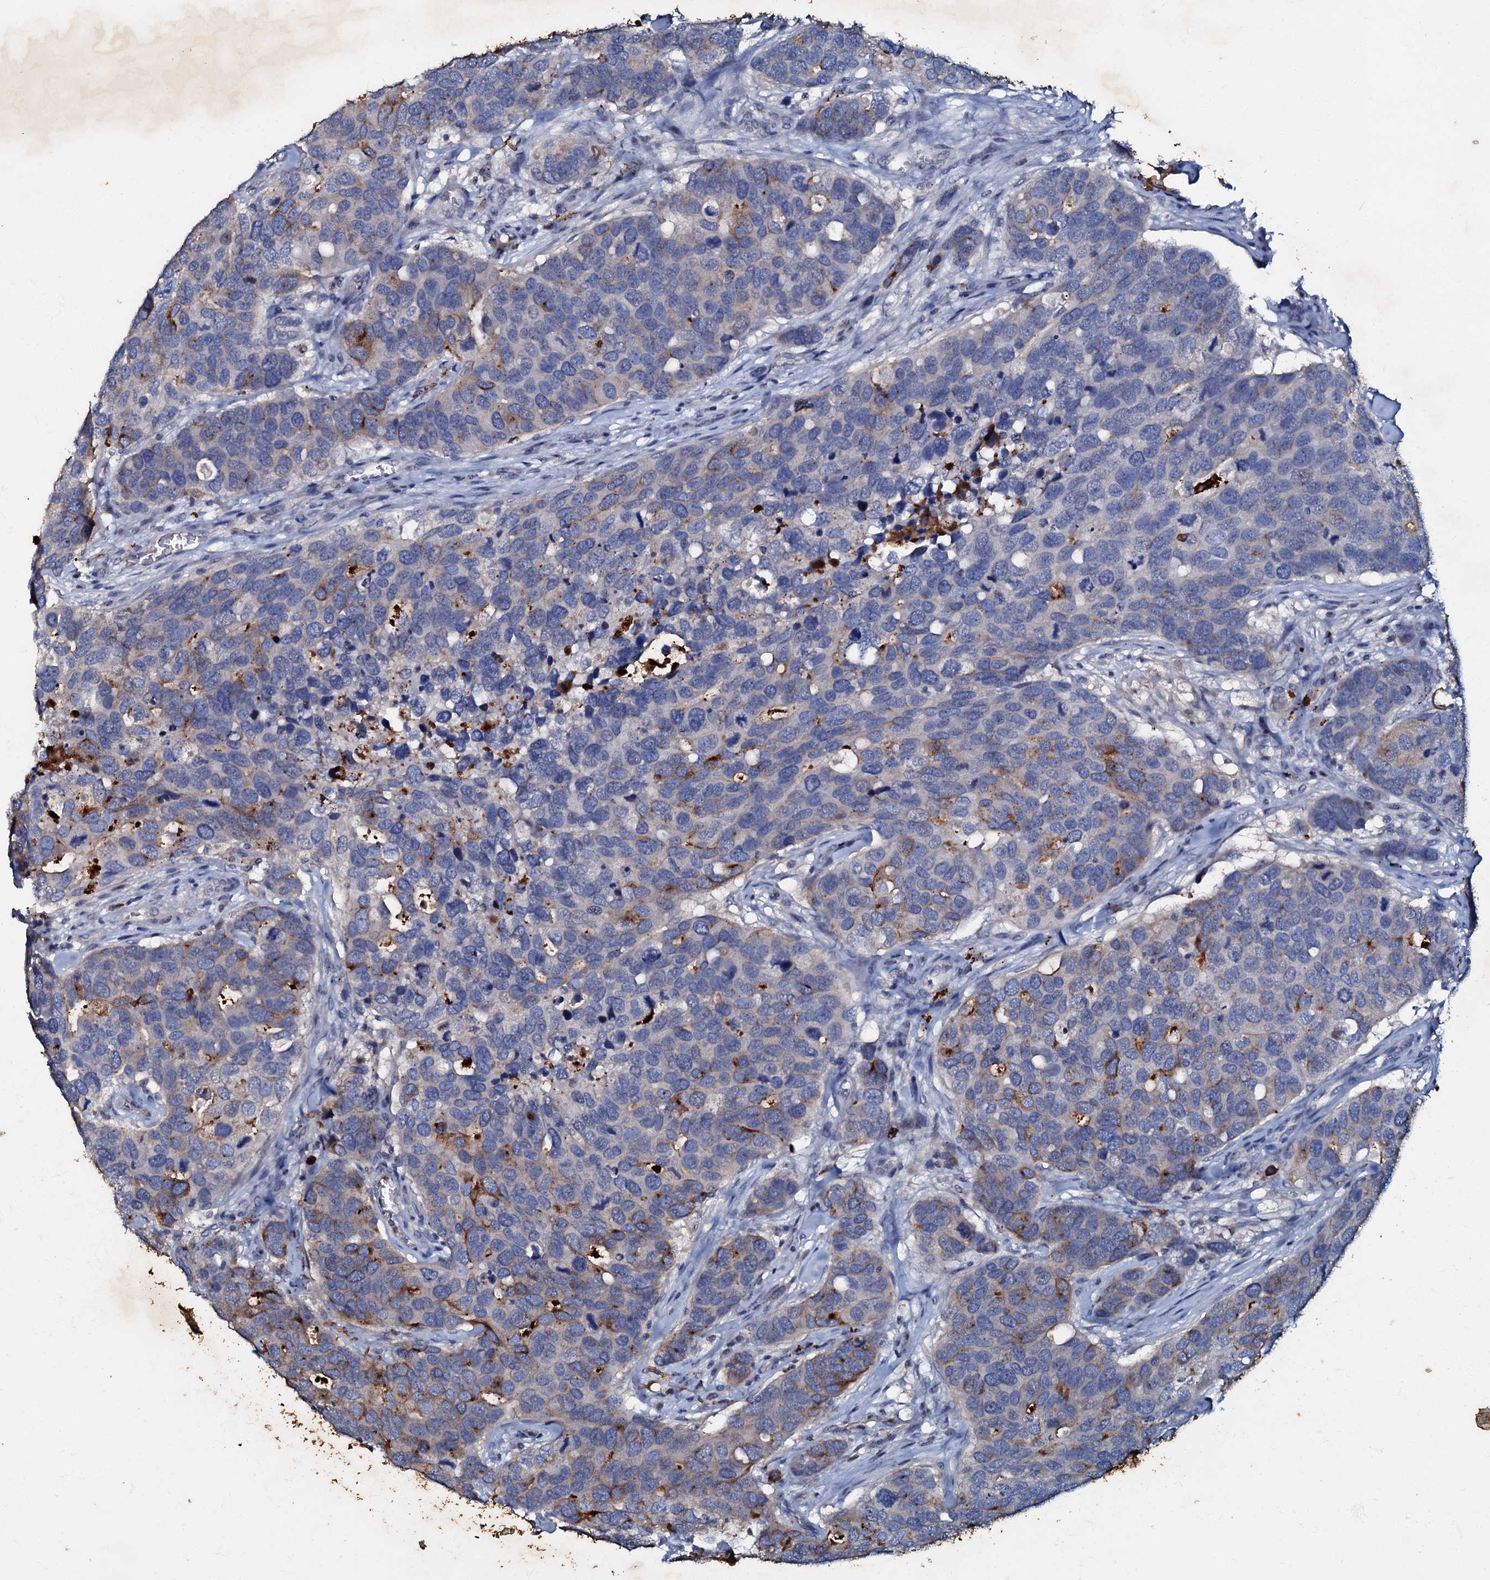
{"staining": {"intensity": "strong", "quantity": "<25%", "location": "cytoplasmic/membranous"}, "tissue": "breast cancer", "cell_type": "Tumor cells", "image_type": "cancer", "snomed": [{"axis": "morphology", "description": "Duct carcinoma"}, {"axis": "topography", "description": "Breast"}], "caption": "Infiltrating ductal carcinoma (breast) stained with IHC displays strong cytoplasmic/membranous positivity in approximately <25% of tumor cells. The staining is performed using DAB brown chromogen to label protein expression. The nuclei are counter-stained blue using hematoxylin.", "gene": "MANSC4", "patient": {"sex": "female", "age": 83}}